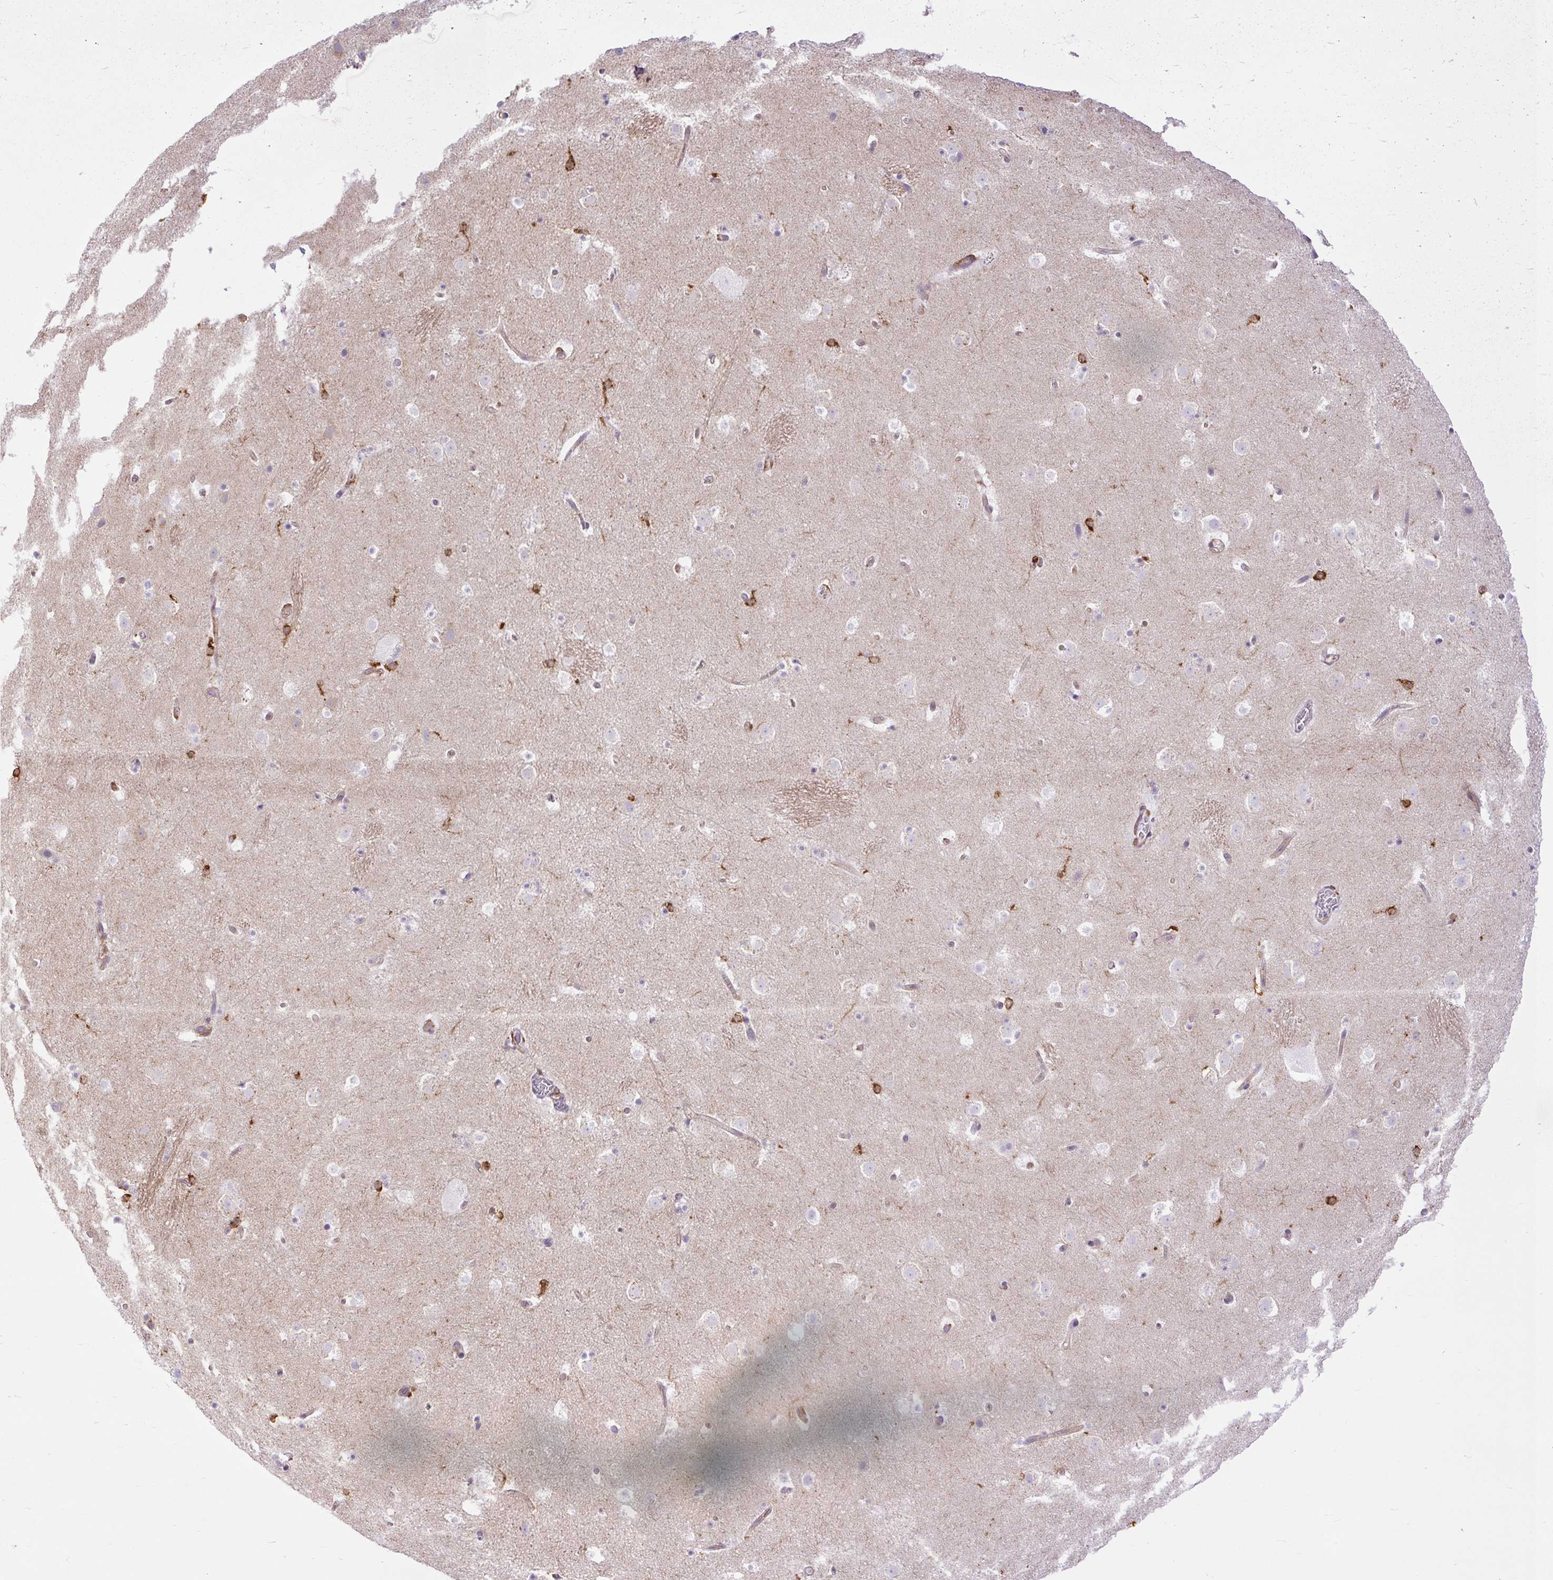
{"staining": {"intensity": "strong", "quantity": "<25%", "location": "cytoplasmic/membranous"}, "tissue": "caudate", "cell_type": "Glial cells", "image_type": "normal", "snomed": [{"axis": "morphology", "description": "Normal tissue, NOS"}, {"axis": "topography", "description": "Lateral ventricle wall"}], "caption": "Immunohistochemical staining of benign caudate exhibits medium levels of strong cytoplasmic/membranous expression in approximately <25% of glial cells.", "gene": "MAP1S", "patient": {"sex": "male", "age": 37}}